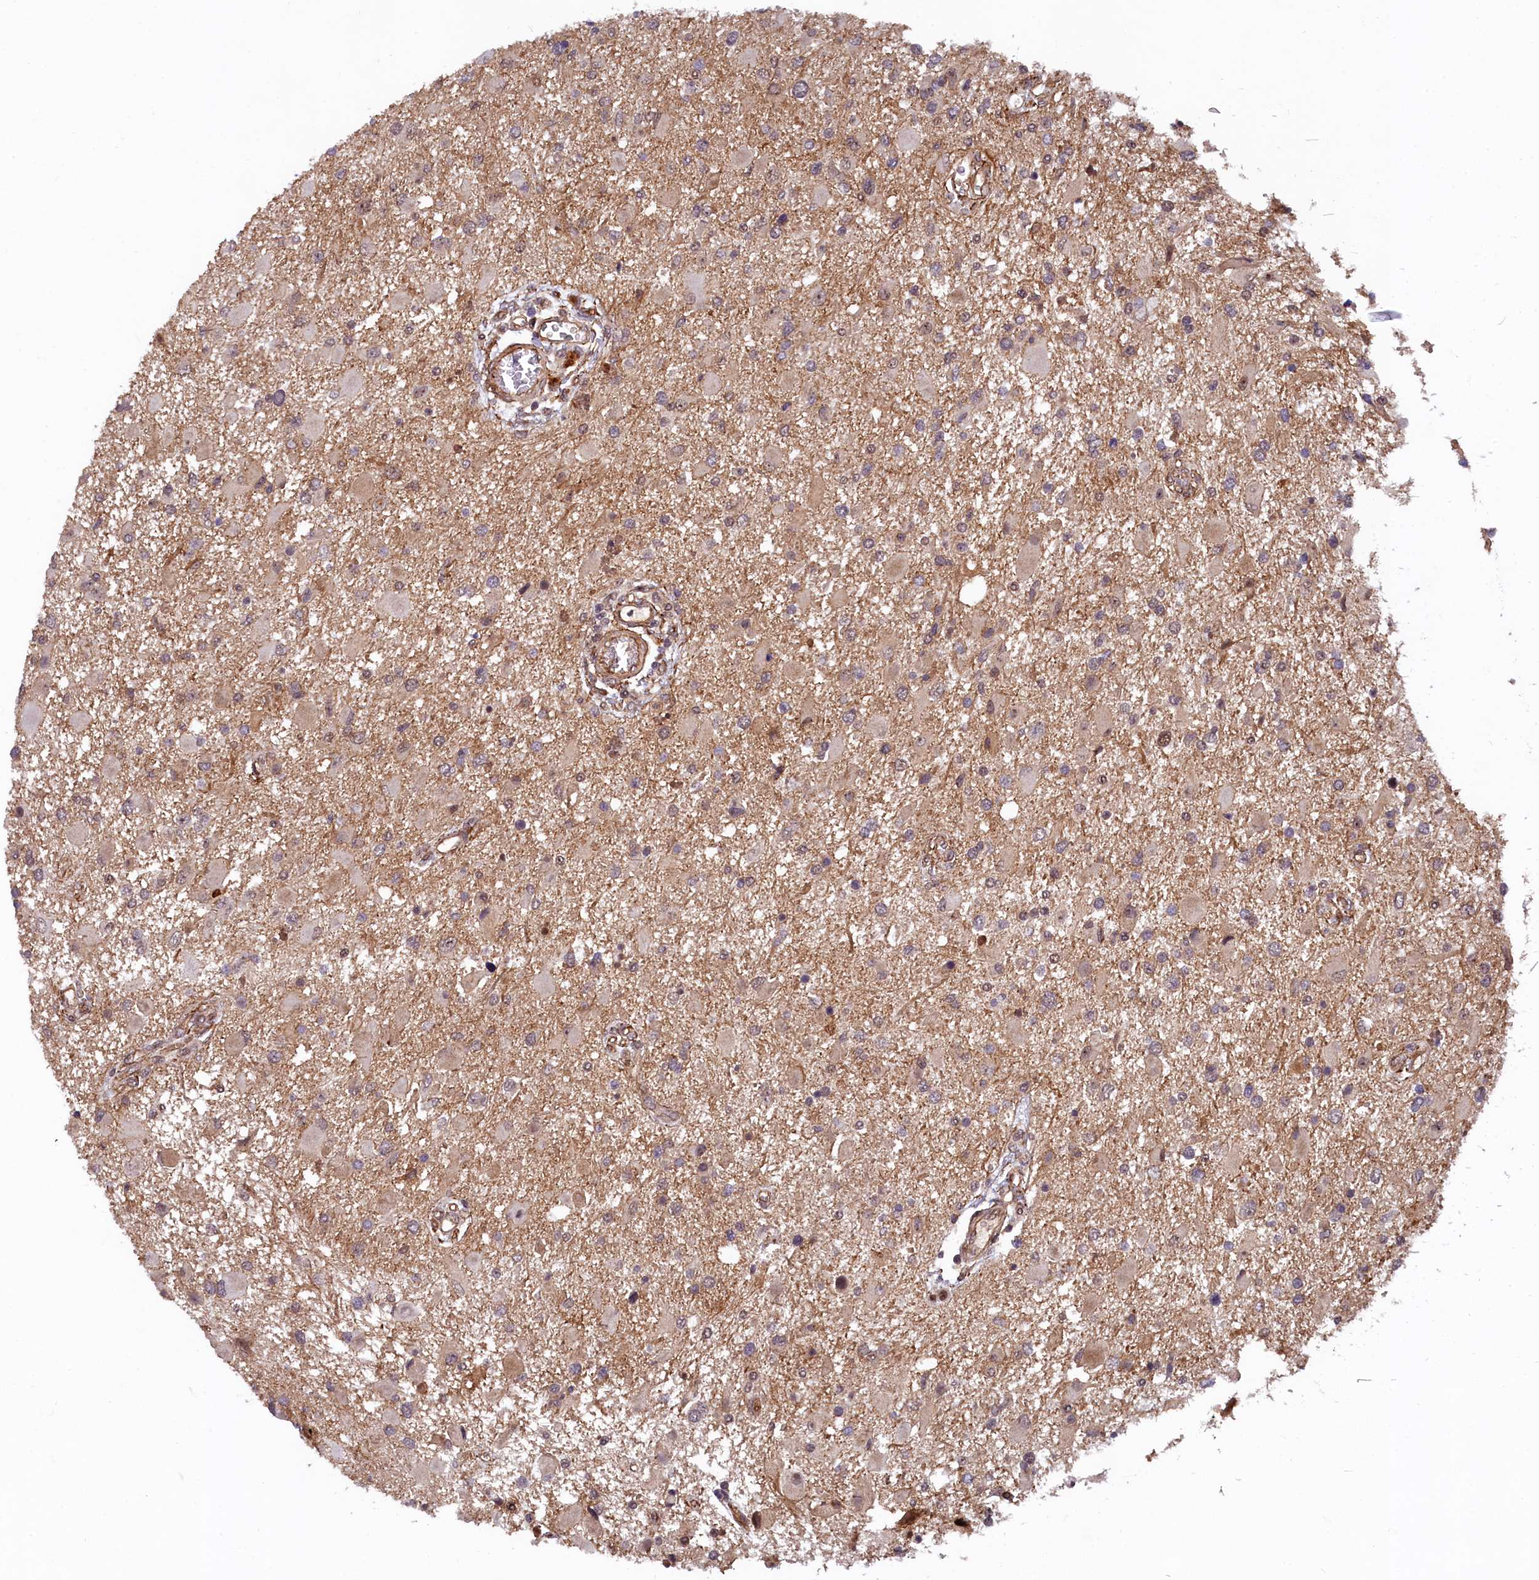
{"staining": {"intensity": "weak", "quantity": "<25%", "location": "nuclear"}, "tissue": "glioma", "cell_type": "Tumor cells", "image_type": "cancer", "snomed": [{"axis": "morphology", "description": "Glioma, malignant, High grade"}, {"axis": "topography", "description": "Brain"}], "caption": "A high-resolution image shows immunohistochemistry (IHC) staining of glioma, which exhibits no significant staining in tumor cells.", "gene": "ARL14EP", "patient": {"sex": "male", "age": 53}}